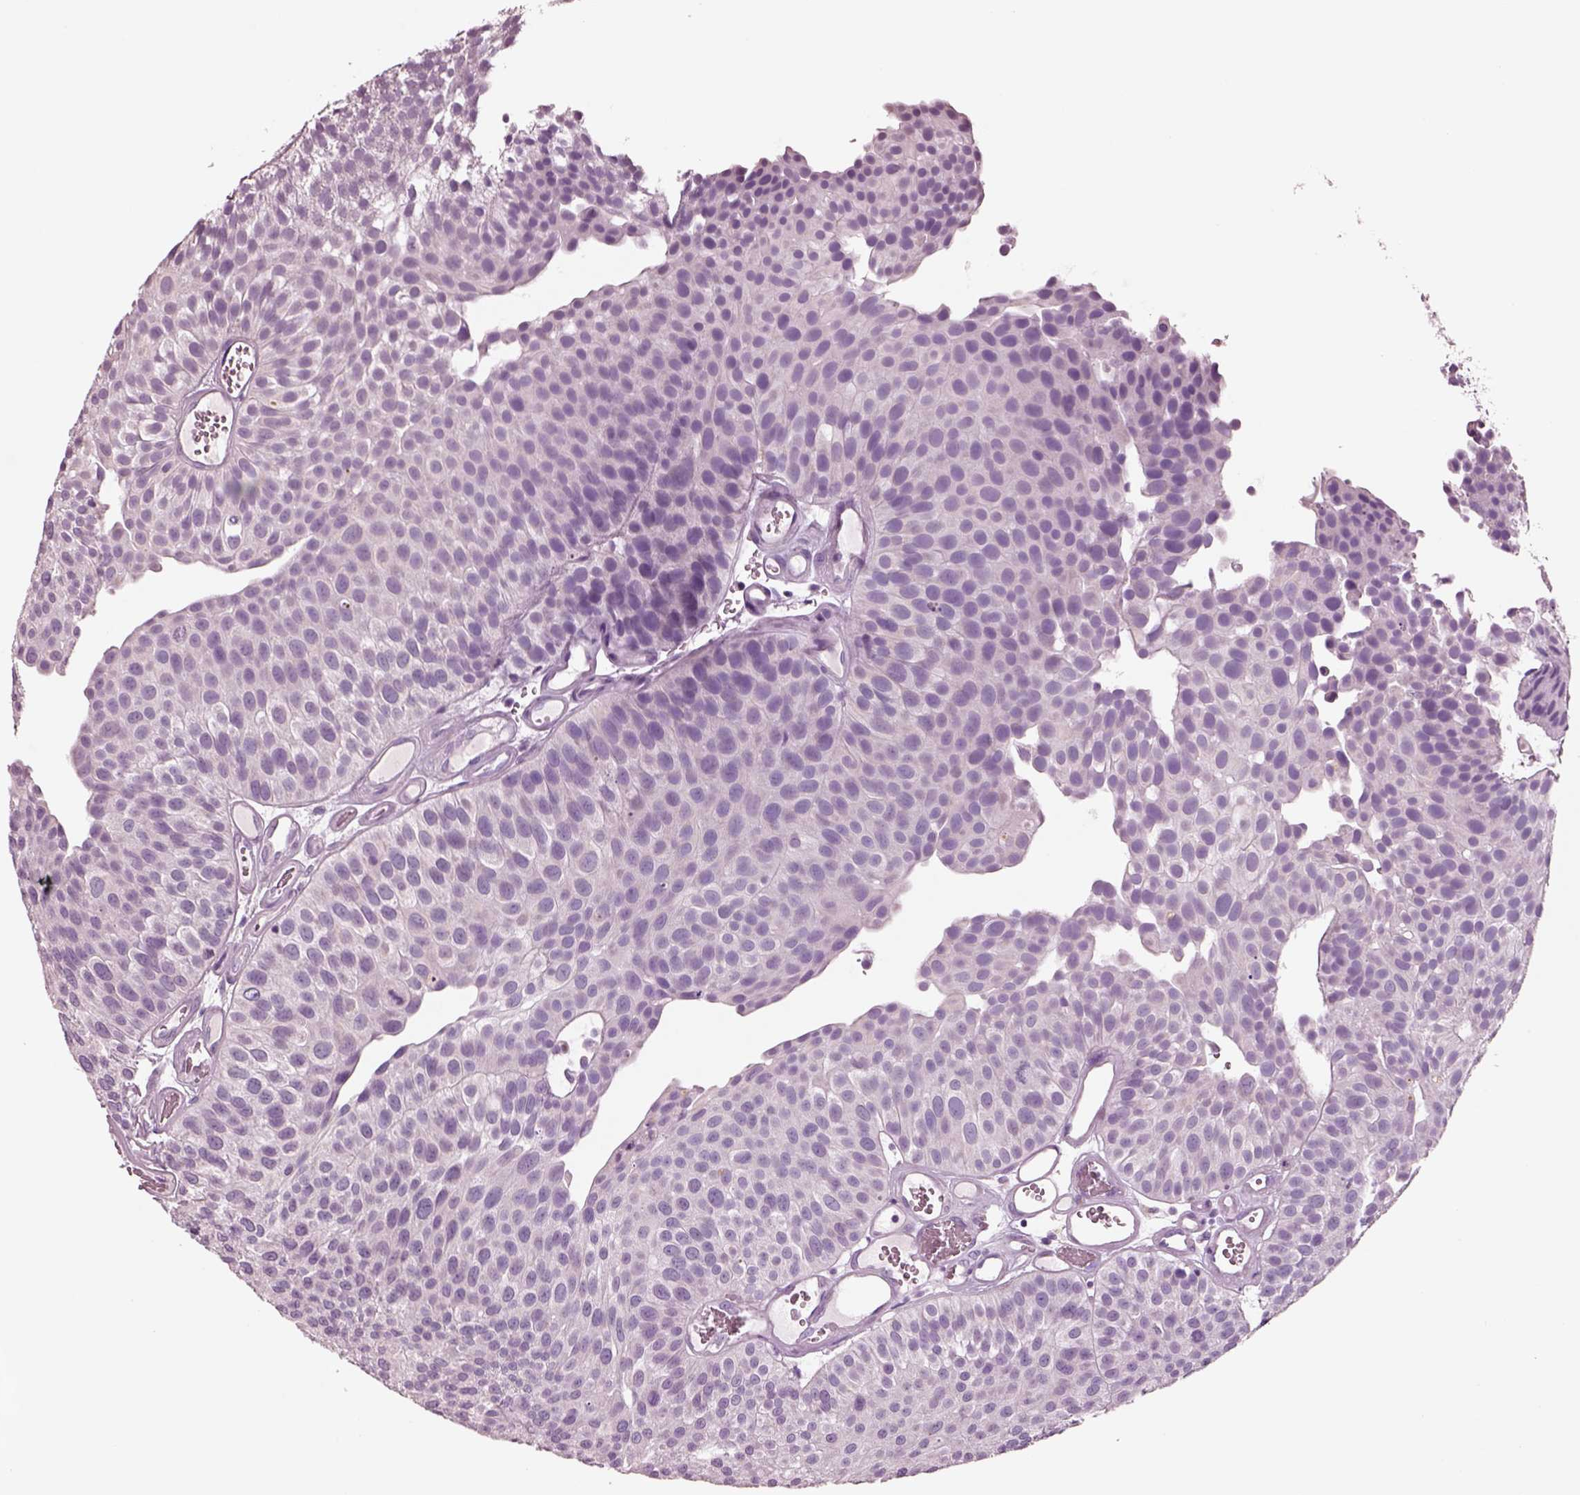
{"staining": {"intensity": "negative", "quantity": "none", "location": "none"}, "tissue": "urothelial cancer", "cell_type": "Tumor cells", "image_type": "cancer", "snomed": [{"axis": "morphology", "description": "Urothelial carcinoma, Low grade"}, {"axis": "topography", "description": "Urinary bladder"}], "caption": "Immunohistochemistry (IHC) micrograph of urothelial cancer stained for a protein (brown), which displays no expression in tumor cells. (Brightfield microscopy of DAB immunohistochemistry at high magnification).", "gene": "NMRK2", "patient": {"sex": "female", "age": 87}}